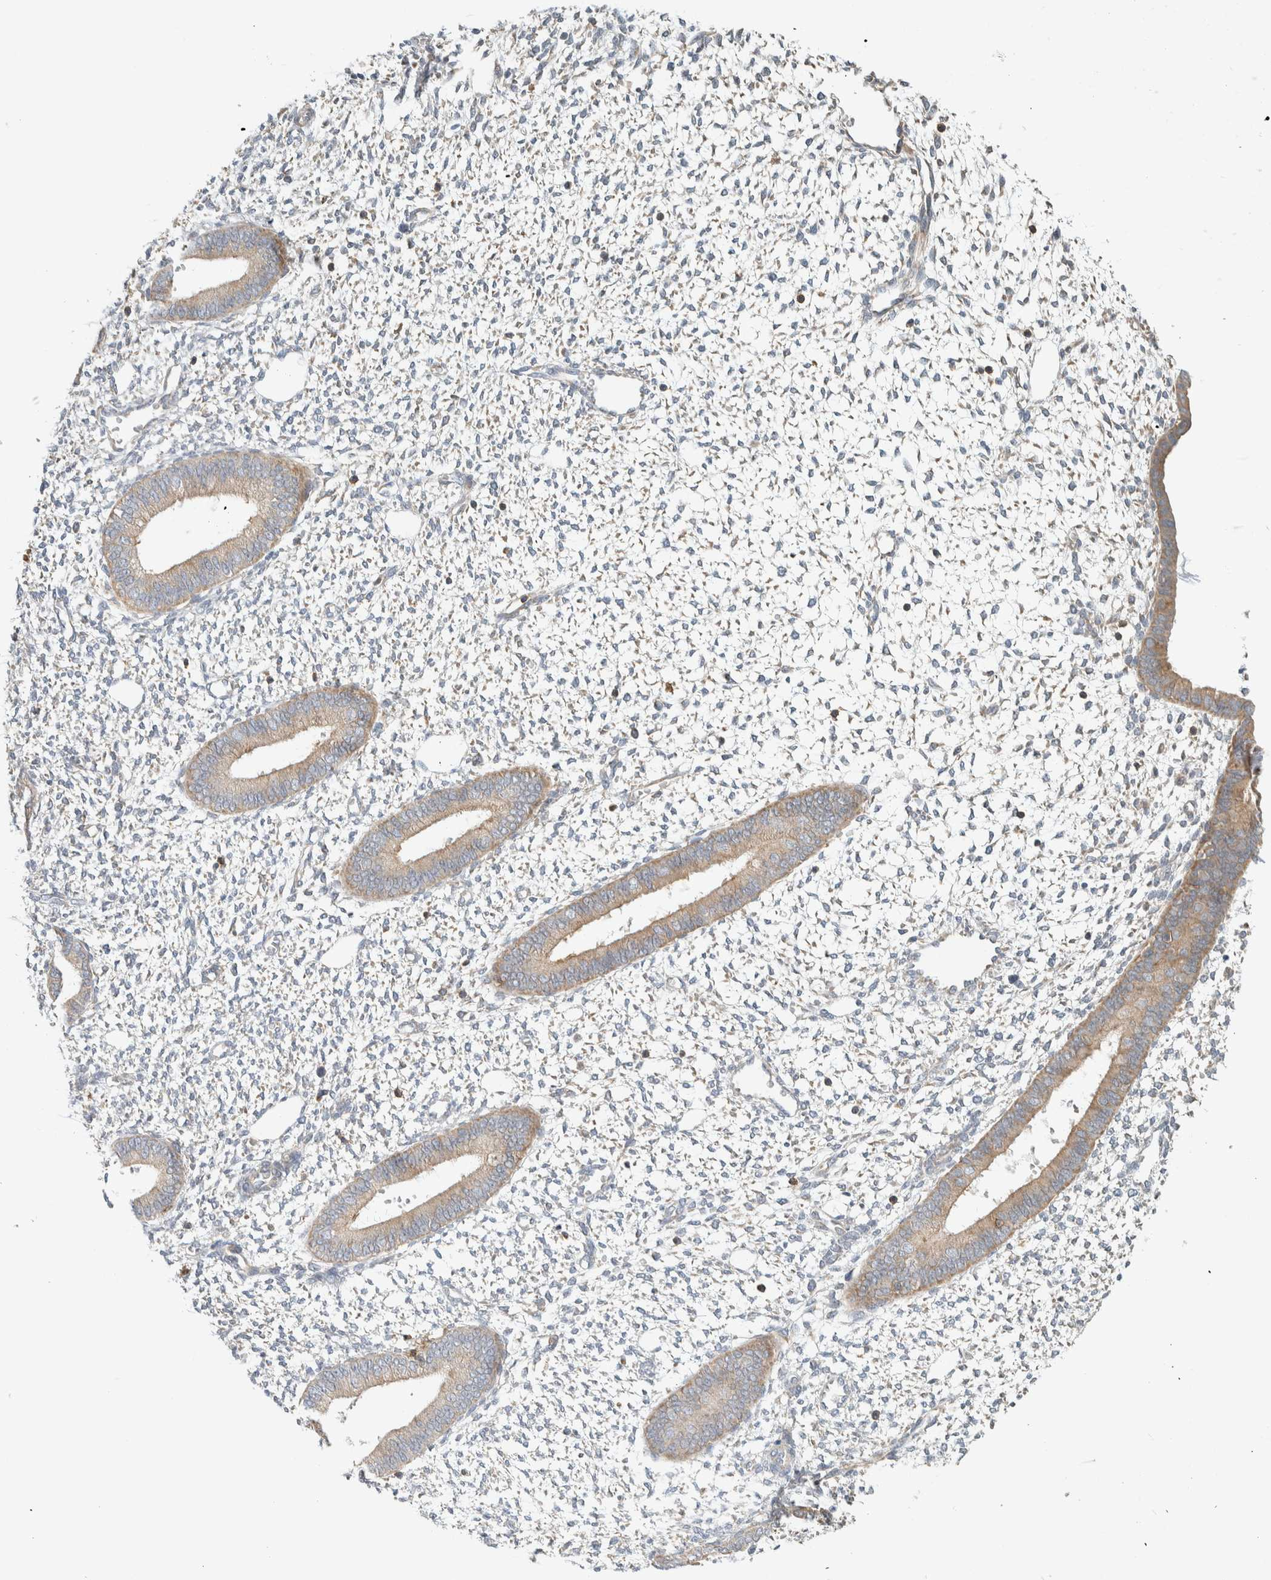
{"staining": {"intensity": "moderate", "quantity": "<25%", "location": "cytoplasmic/membranous"}, "tissue": "endometrium", "cell_type": "Cells in endometrial stroma", "image_type": "normal", "snomed": [{"axis": "morphology", "description": "Normal tissue, NOS"}, {"axis": "topography", "description": "Endometrium"}], "caption": "Immunohistochemical staining of normal human endometrium displays moderate cytoplasmic/membranous protein expression in approximately <25% of cells in endometrial stroma.", "gene": "CCDC57", "patient": {"sex": "female", "age": 46}}